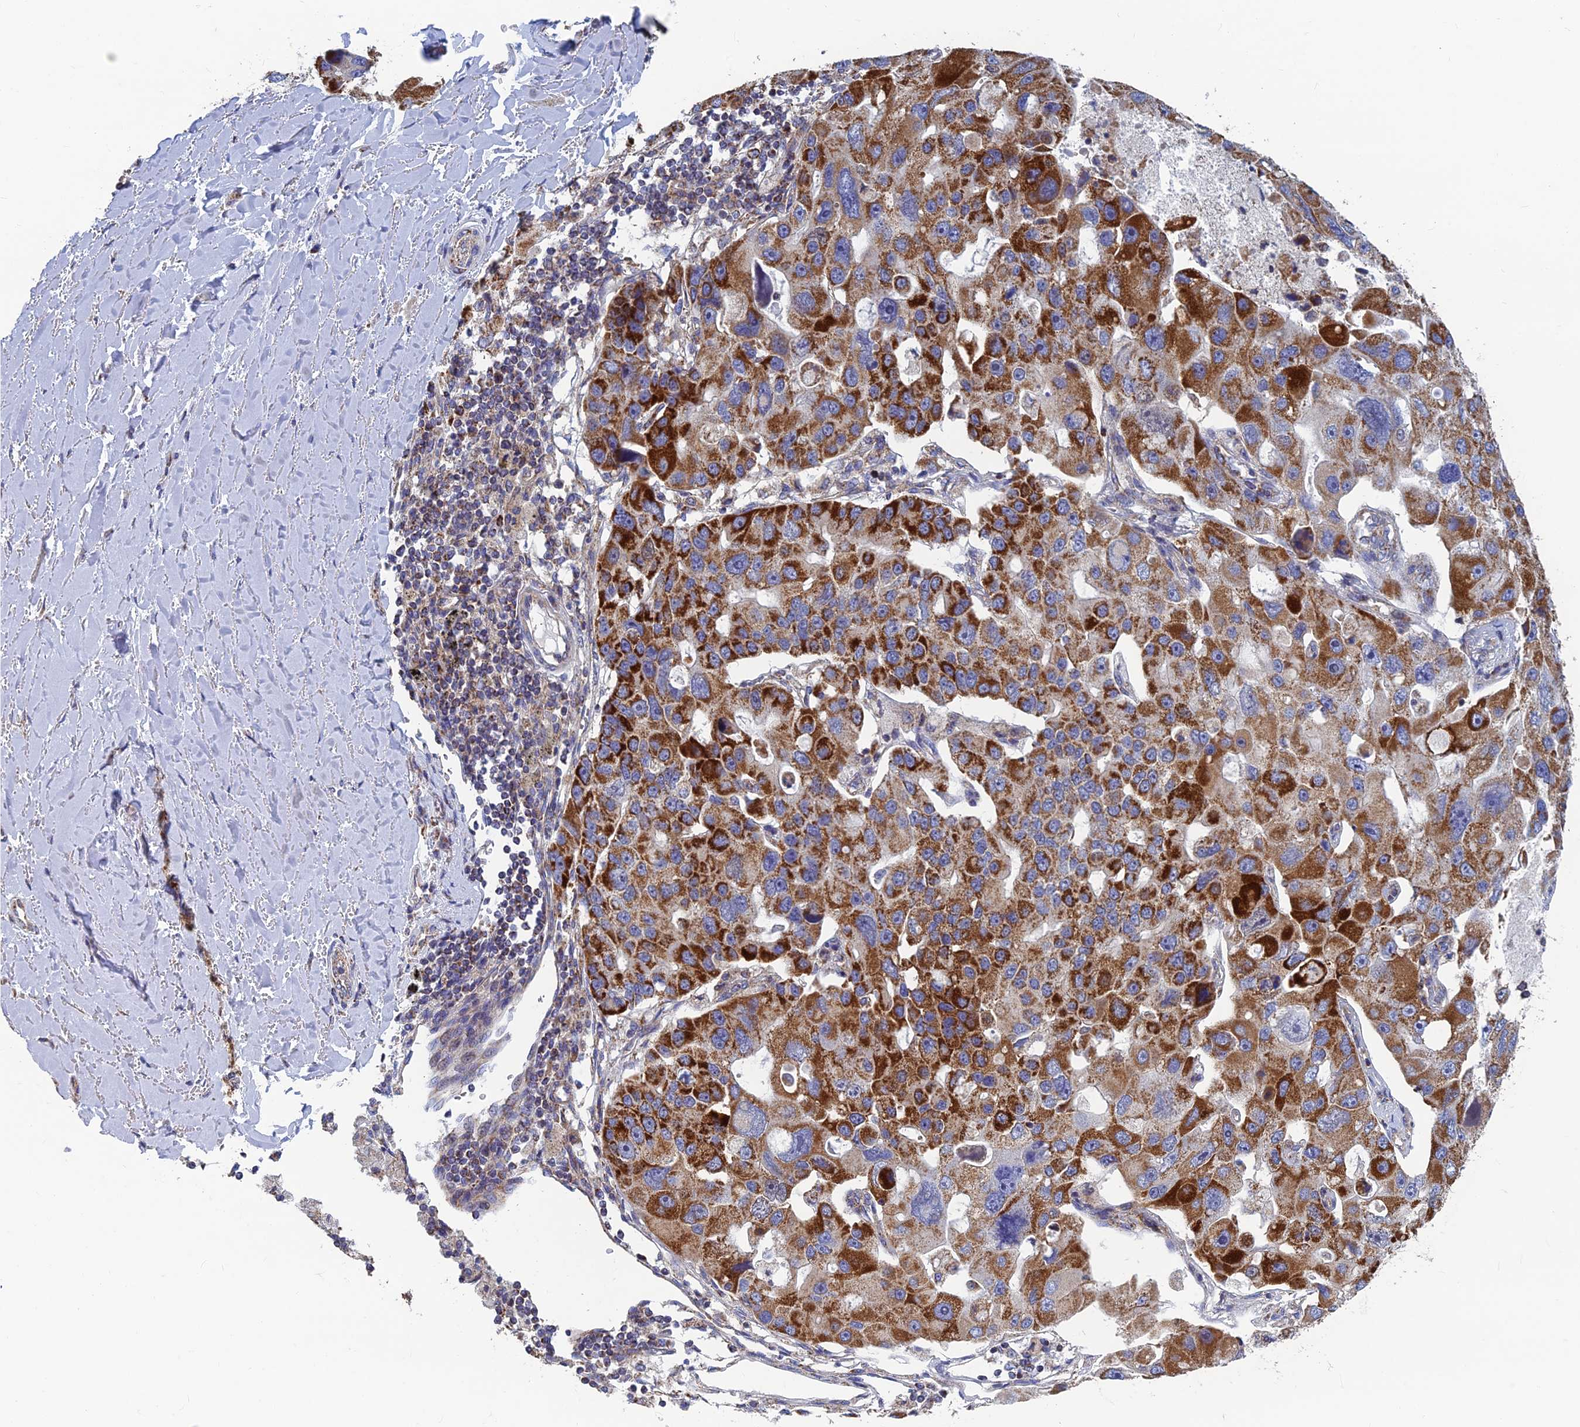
{"staining": {"intensity": "strong", "quantity": ">75%", "location": "cytoplasmic/membranous"}, "tissue": "lung cancer", "cell_type": "Tumor cells", "image_type": "cancer", "snomed": [{"axis": "morphology", "description": "Adenocarcinoma, NOS"}, {"axis": "topography", "description": "Lung"}], "caption": "Protein positivity by immunohistochemistry displays strong cytoplasmic/membranous expression in approximately >75% of tumor cells in adenocarcinoma (lung). The staining was performed using DAB (3,3'-diaminobenzidine) to visualize the protein expression in brown, while the nuclei were stained in blue with hematoxylin (Magnification: 20x).", "gene": "MRPS9", "patient": {"sex": "female", "age": 54}}